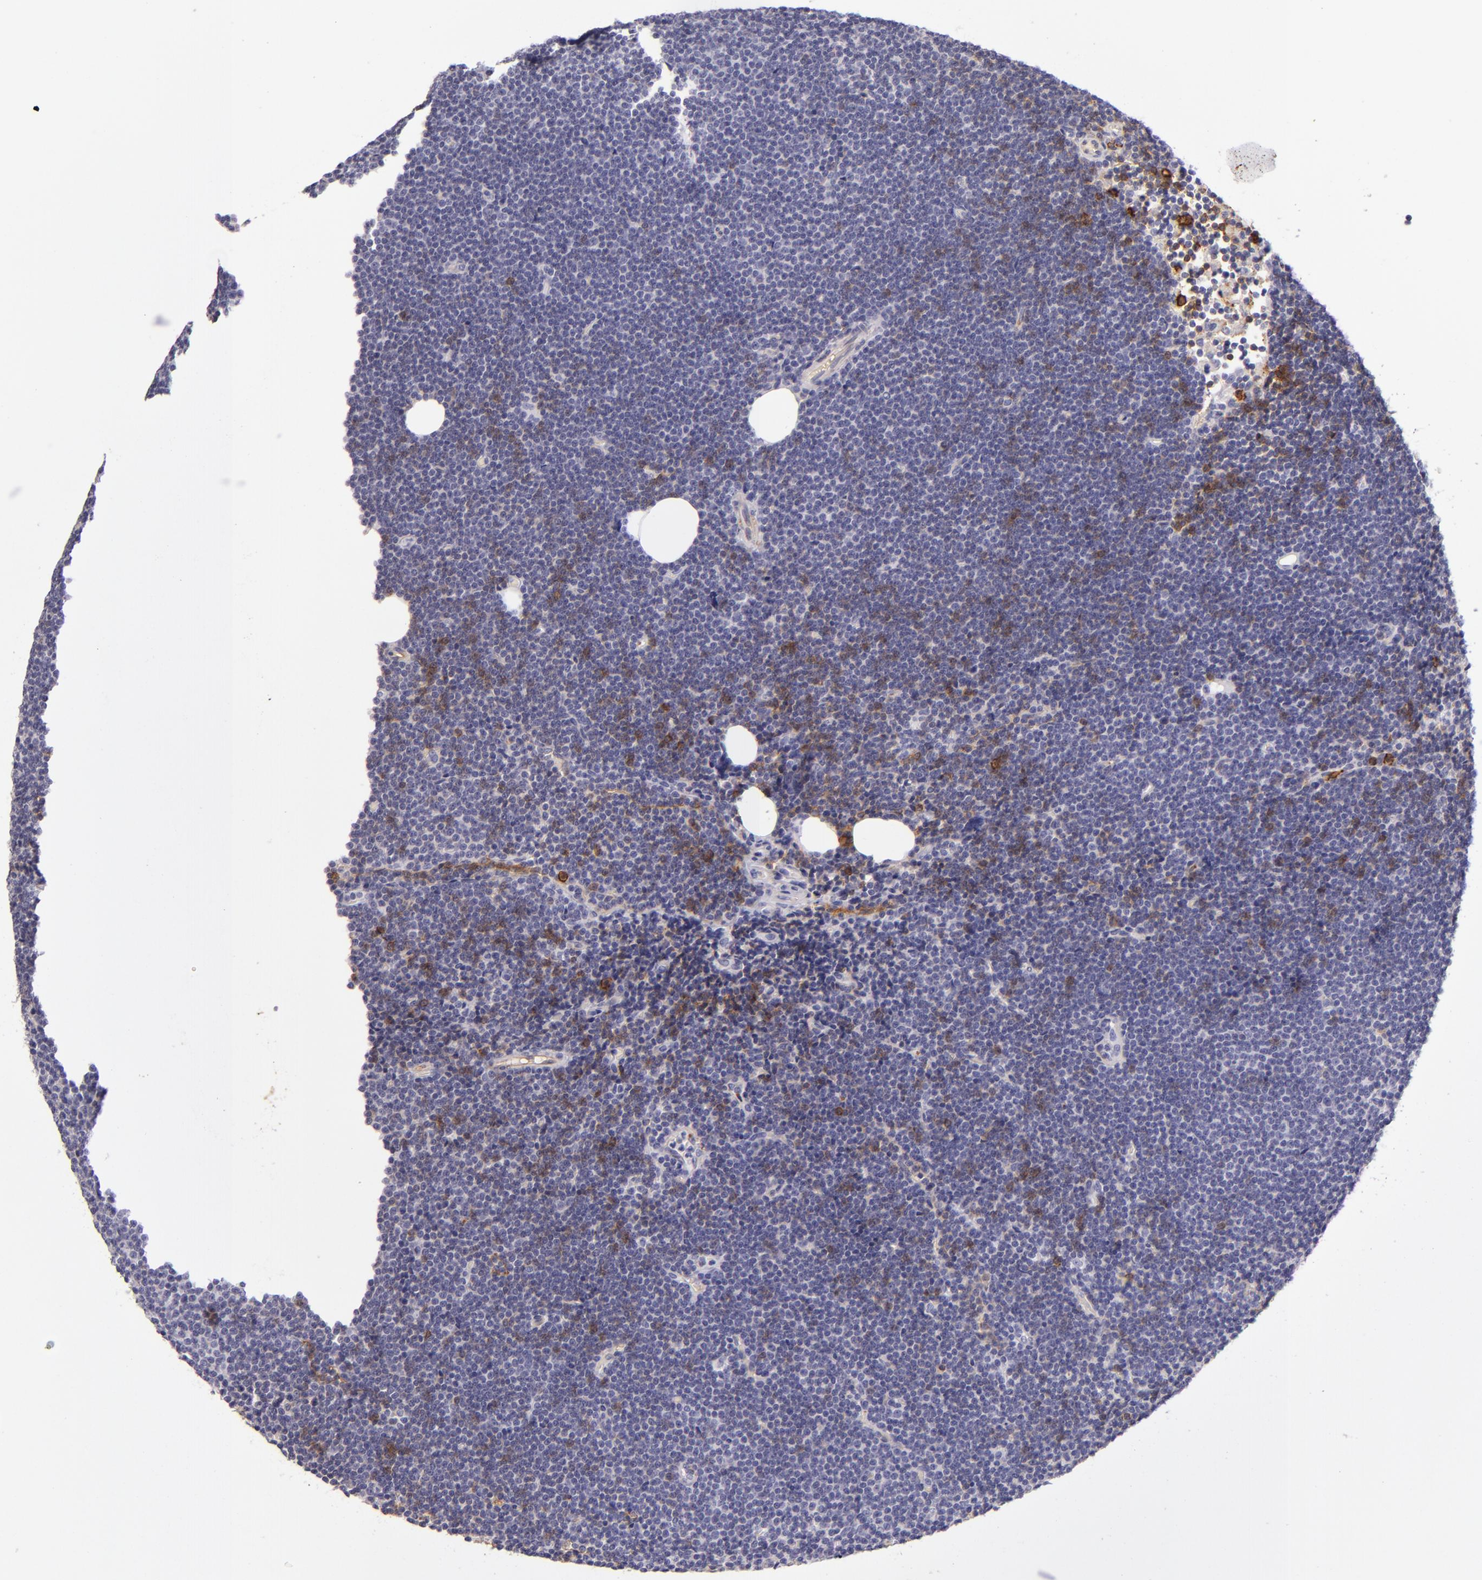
{"staining": {"intensity": "negative", "quantity": "none", "location": "none"}, "tissue": "lymphoma", "cell_type": "Tumor cells", "image_type": "cancer", "snomed": [{"axis": "morphology", "description": "Malignant lymphoma, non-Hodgkin's type, Low grade"}, {"axis": "topography", "description": "Lymph node"}], "caption": "Tumor cells are negative for brown protein staining in lymphoma.", "gene": "CD9", "patient": {"sex": "female", "age": 73}}